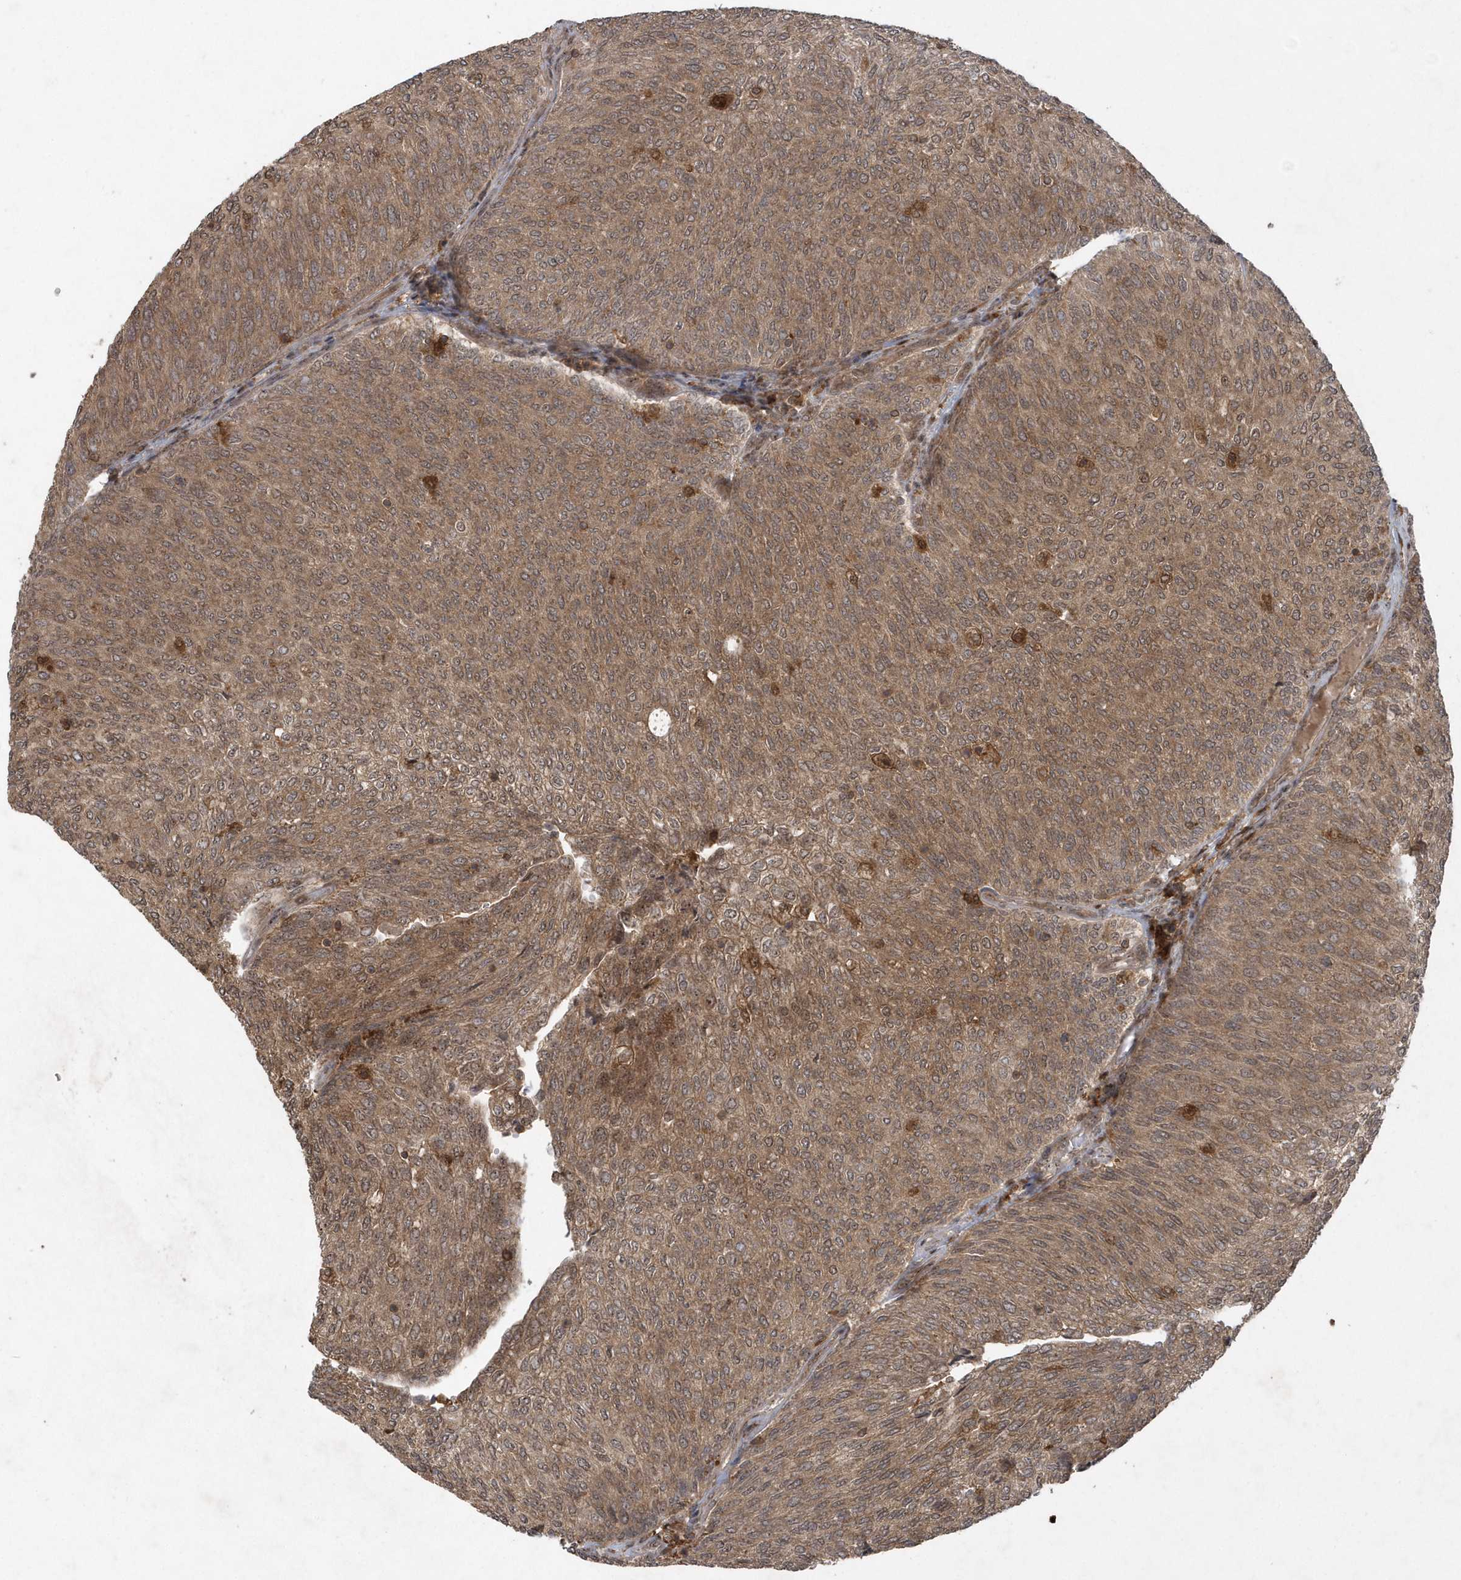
{"staining": {"intensity": "moderate", "quantity": ">75%", "location": "cytoplasmic/membranous"}, "tissue": "urothelial cancer", "cell_type": "Tumor cells", "image_type": "cancer", "snomed": [{"axis": "morphology", "description": "Urothelial carcinoma, Low grade"}, {"axis": "topography", "description": "Urinary bladder"}], "caption": "Immunohistochemistry (IHC) histopathology image of urothelial carcinoma (low-grade) stained for a protein (brown), which exhibits medium levels of moderate cytoplasmic/membranous expression in approximately >75% of tumor cells.", "gene": "LACC1", "patient": {"sex": "female", "age": 79}}